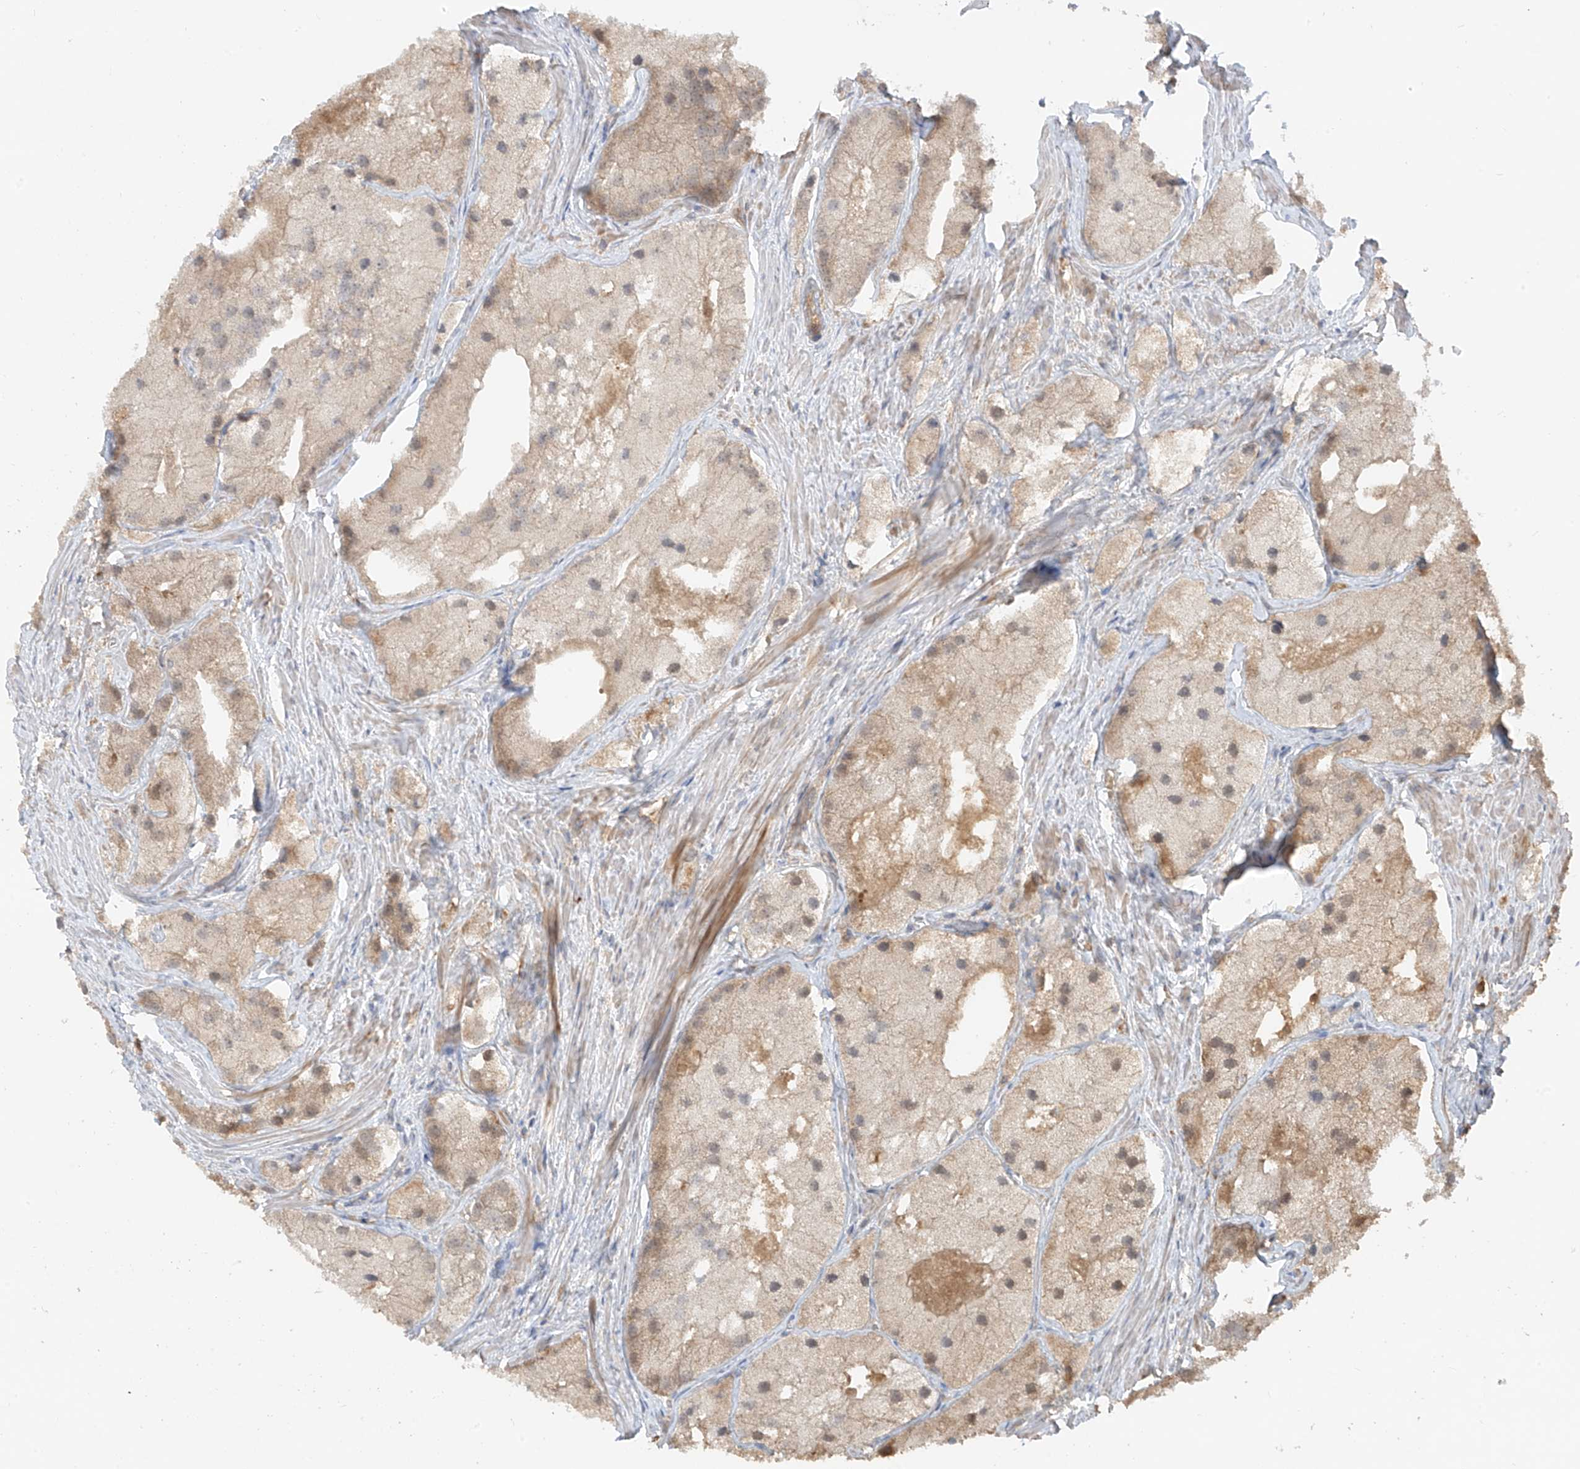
{"staining": {"intensity": "weak", "quantity": "25%-75%", "location": "cytoplasmic/membranous"}, "tissue": "prostate cancer", "cell_type": "Tumor cells", "image_type": "cancer", "snomed": [{"axis": "morphology", "description": "Adenocarcinoma, Low grade"}, {"axis": "topography", "description": "Prostate"}], "caption": "Adenocarcinoma (low-grade) (prostate) stained with a protein marker exhibits weak staining in tumor cells.", "gene": "CACNA2D4", "patient": {"sex": "male", "age": 69}}